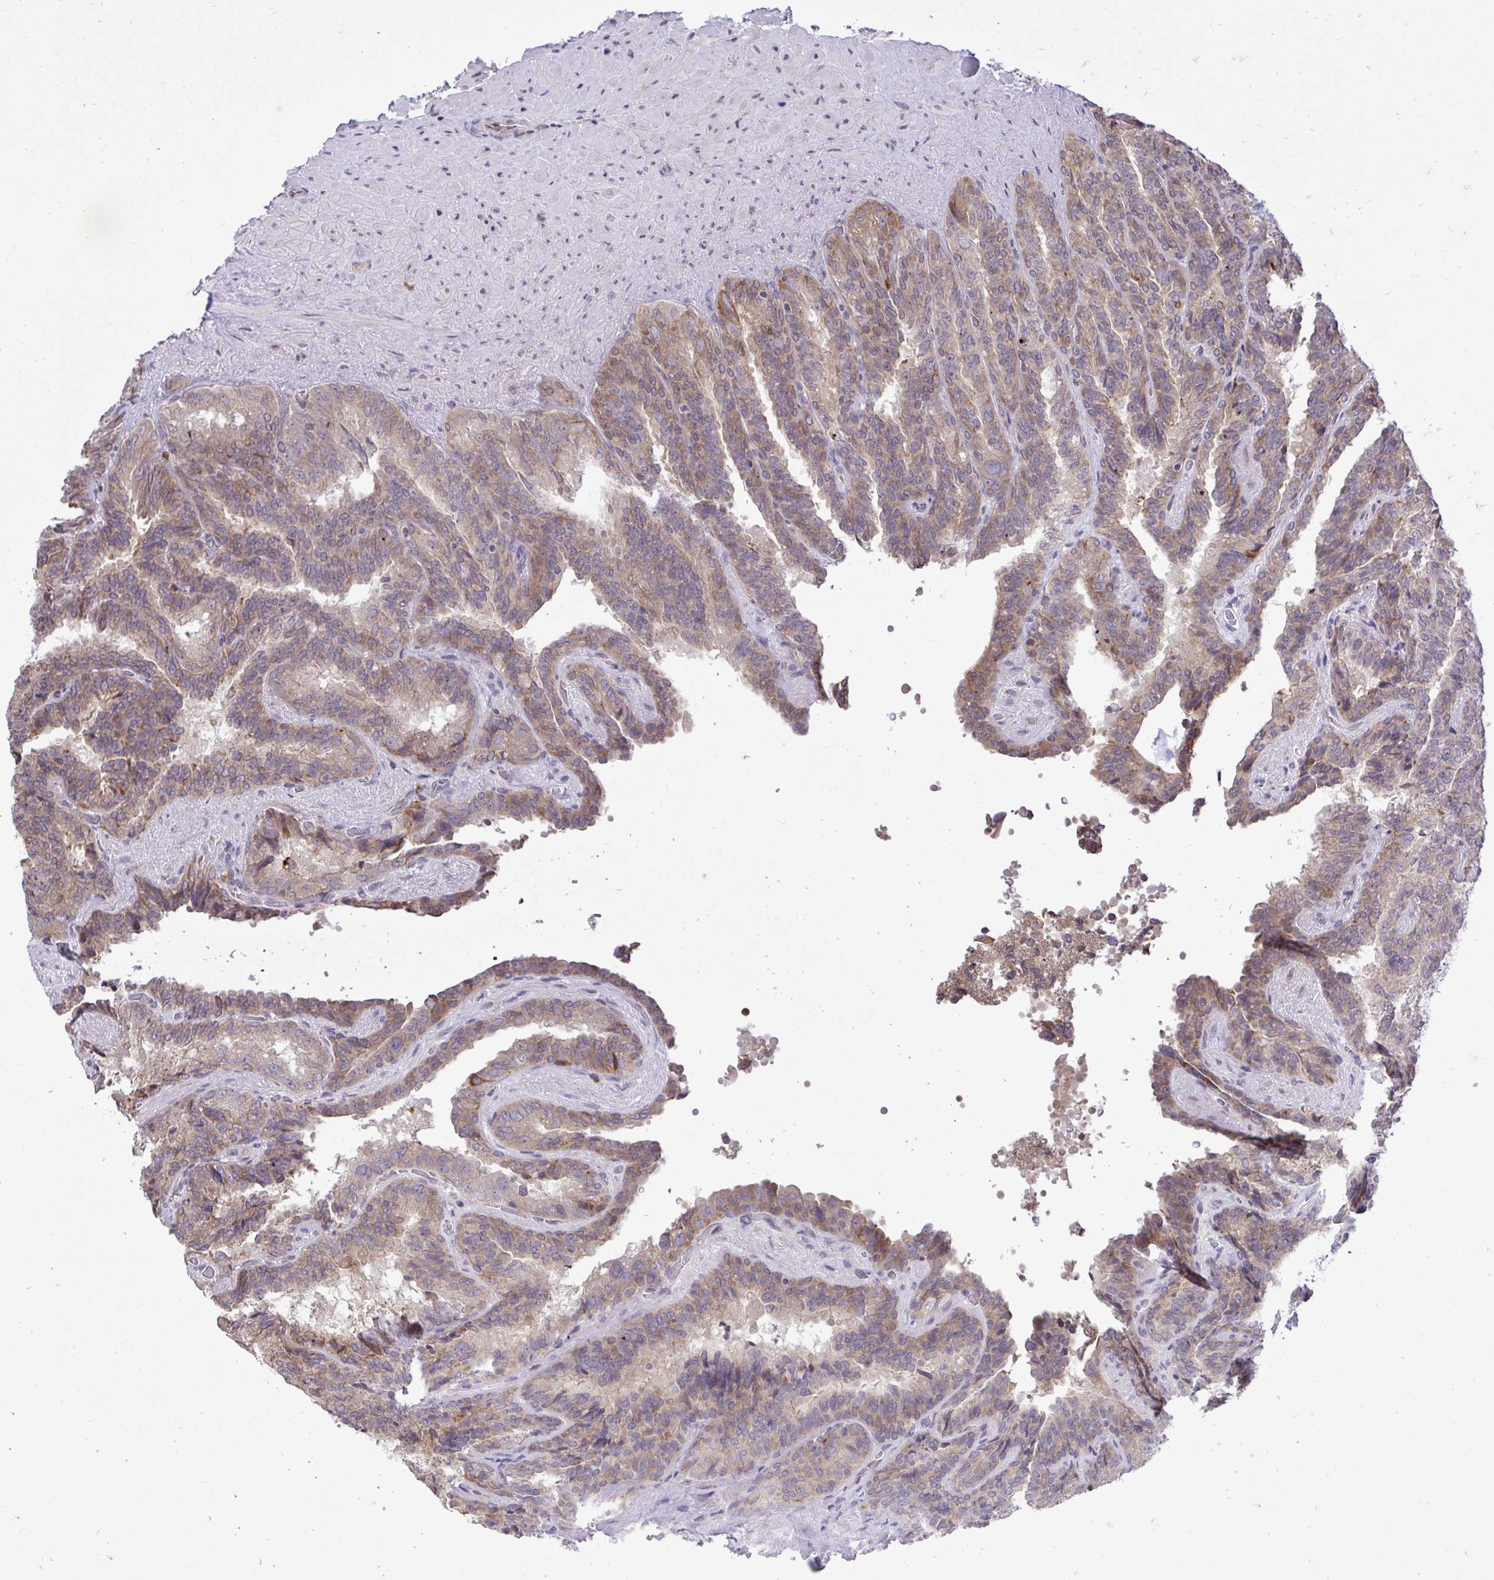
{"staining": {"intensity": "strong", "quantity": "25%-75%", "location": "cytoplasmic/membranous"}, "tissue": "seminal vesicle", "cell_type": "Glandular cells", "image_type": "normal", "snomed": [{"axis": "morphology", "description": "Normal tissue, NOS"}, {"axis": "topography", "description": "Seminal veicle"}], "caption": "About 25%-75% of glandular cells in unremarkable human seminal vesicle show strong cytoplasmic/membranous protein staining as visualized by brown immunohistochemical staining.", "gene": "METTL9", "patient": {"sex": "male", "age": 60}}